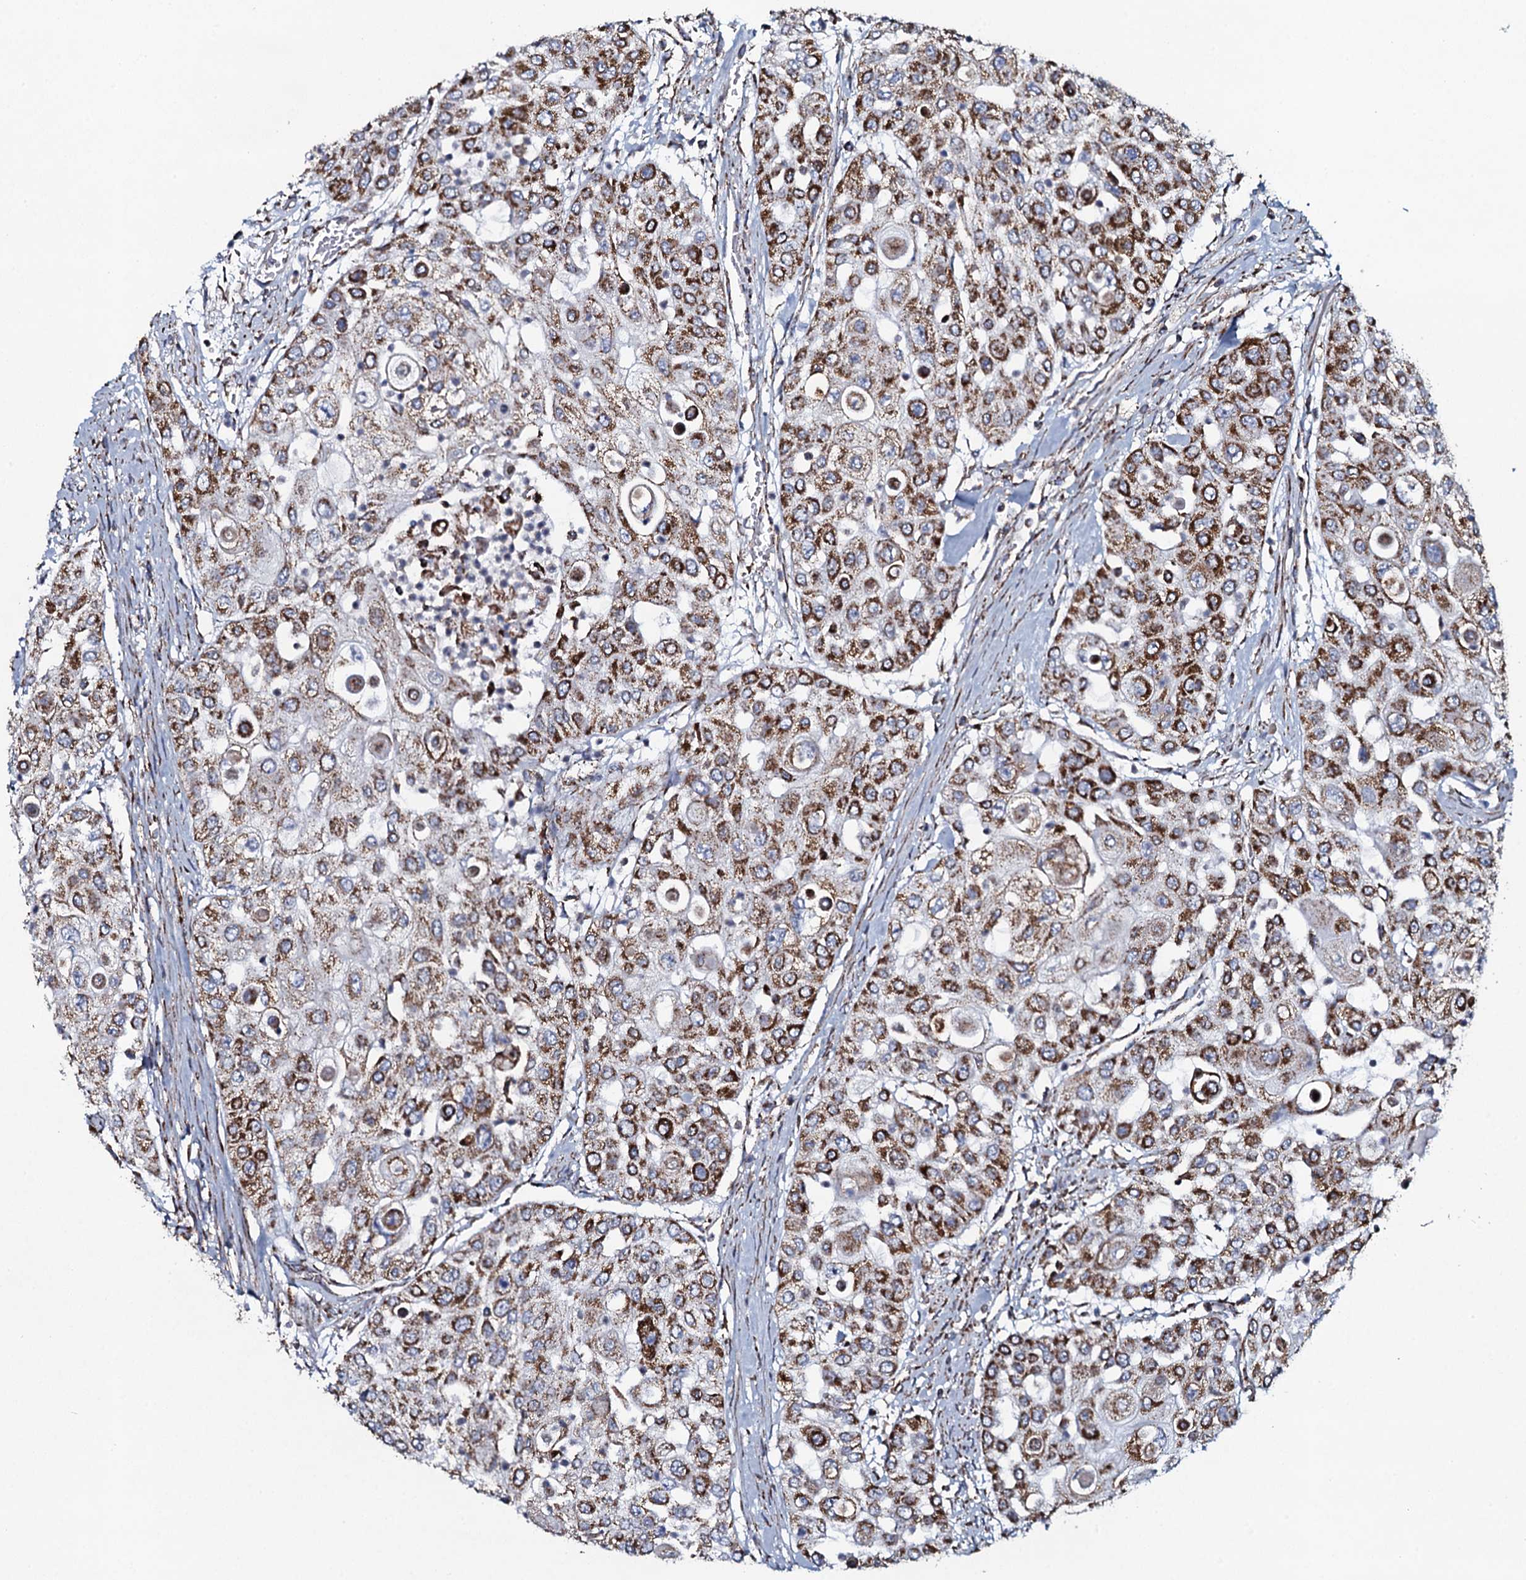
{"staining": {"intensity": "strong", "quantity": ">75%", "location": "cytoplasmic/membranous"}, "tissue": "urothelial cancer", "cell_type": "Tumor cells", "image_type": "cancer", "snomed": [{"axis": "morphology", "description": "Urothelial carcinoma, High grade"}, {"axis": "topography", "description": "Urinary bladder"}], "caption": "Urothelial cancer stained with a protein marker reveals strong staining in tumor cells.", "gene": "EVC2", "patient": {"sex": "female", "age": 79}}